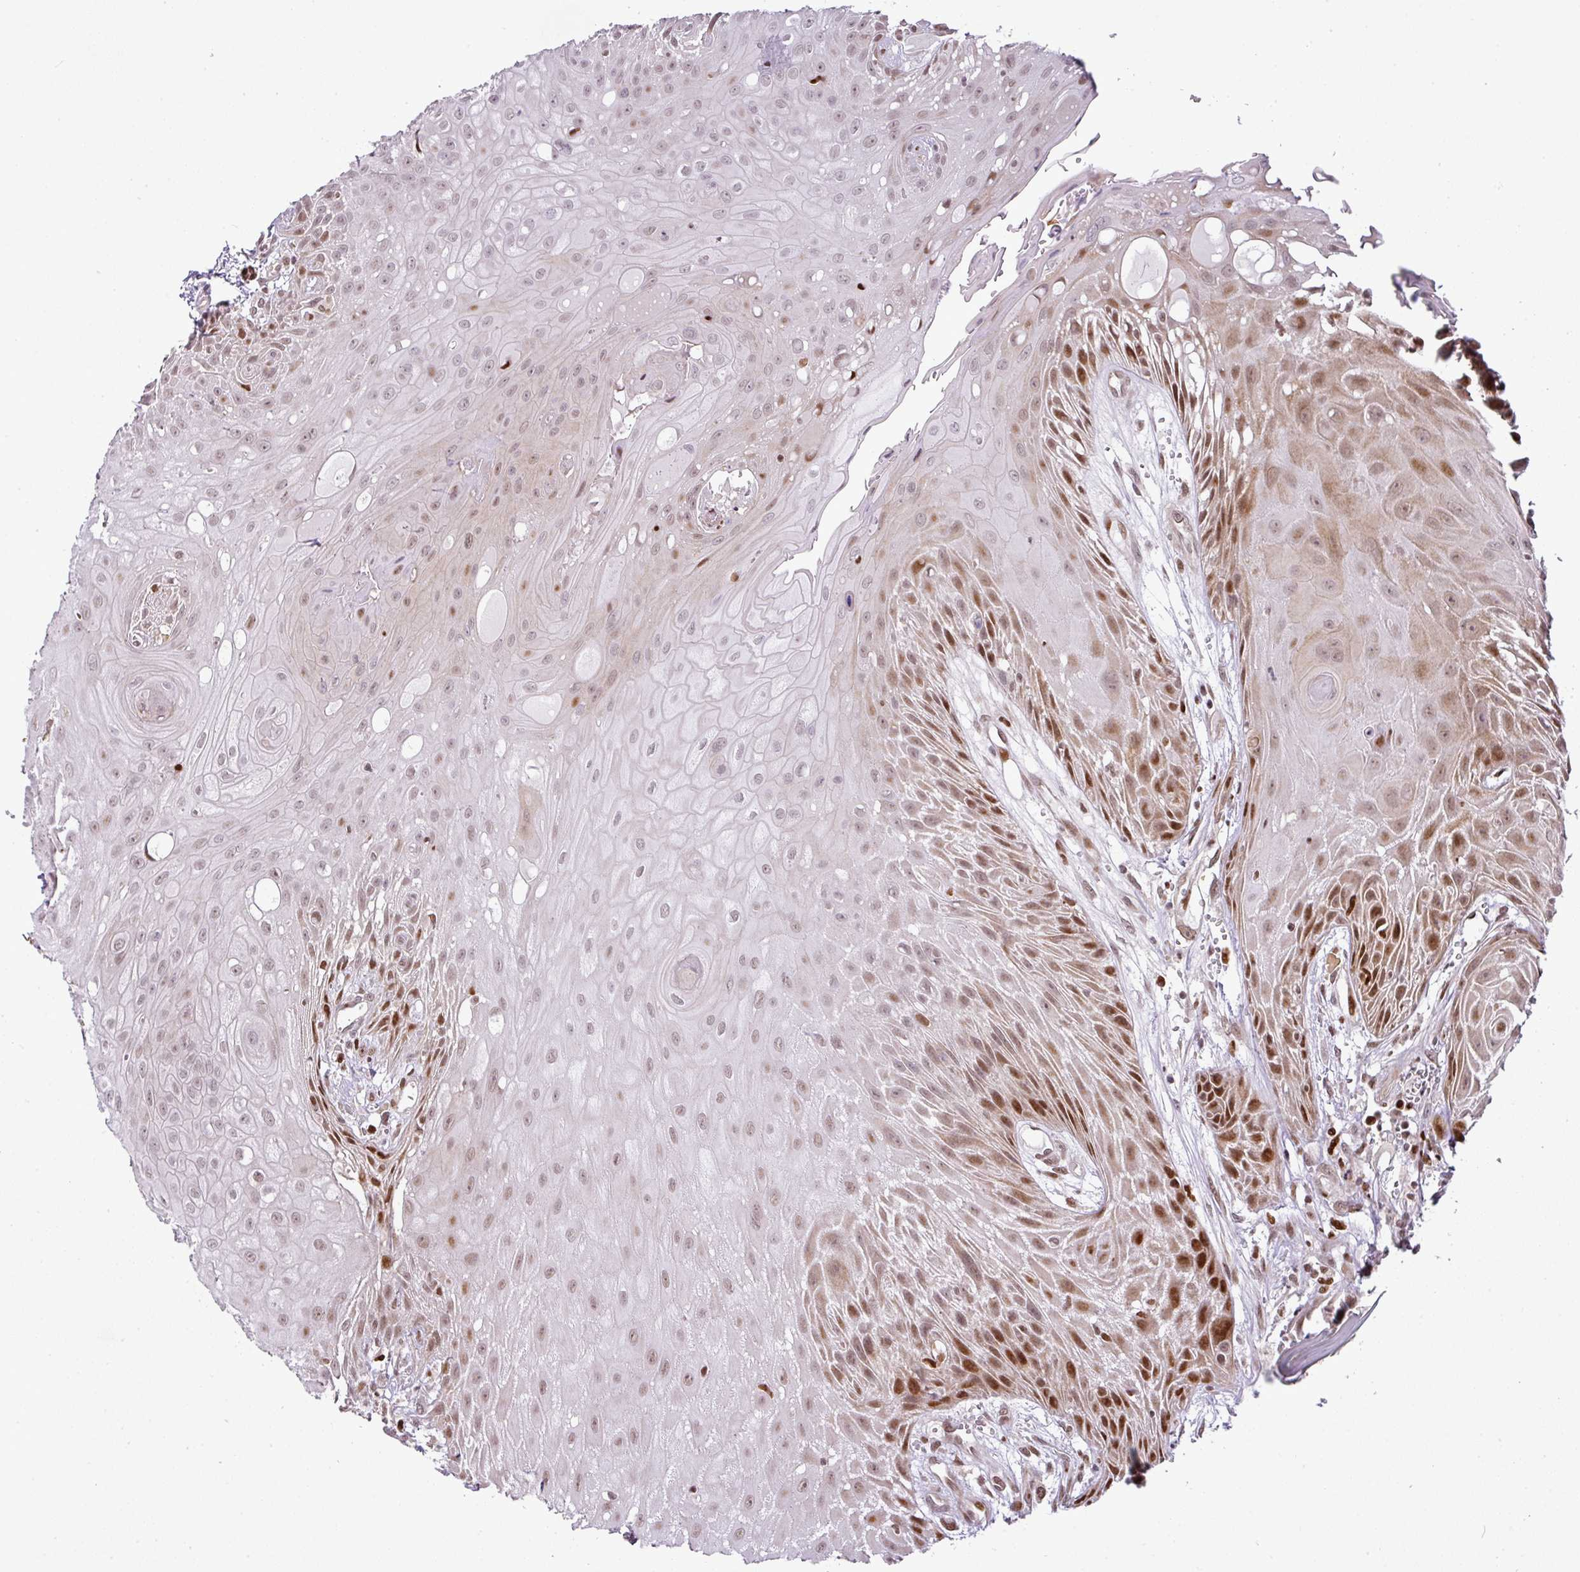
{"staining": {"intensity": "moderate", "quantity": "25%-75%", "location": "nuclear"}, "tissue": "head and neck cancer", "cell_type": "Tumor cells", "image_type": "cancer", "snomed": [{"axis": "morphology", "description": "Squamous cell carcinoma, NOS"}, {"axis": "topography", "description": "Head-Neck"}], "caption": "An IHC image of tumor tissue is shown. Protein staining in brown highlights moderate nuclear positivity in head and neck cancer (squamous cell carcinoma) within tumor cells.", "gene": "MYSM1", "patient": {"sex": "female", "age": 73}}